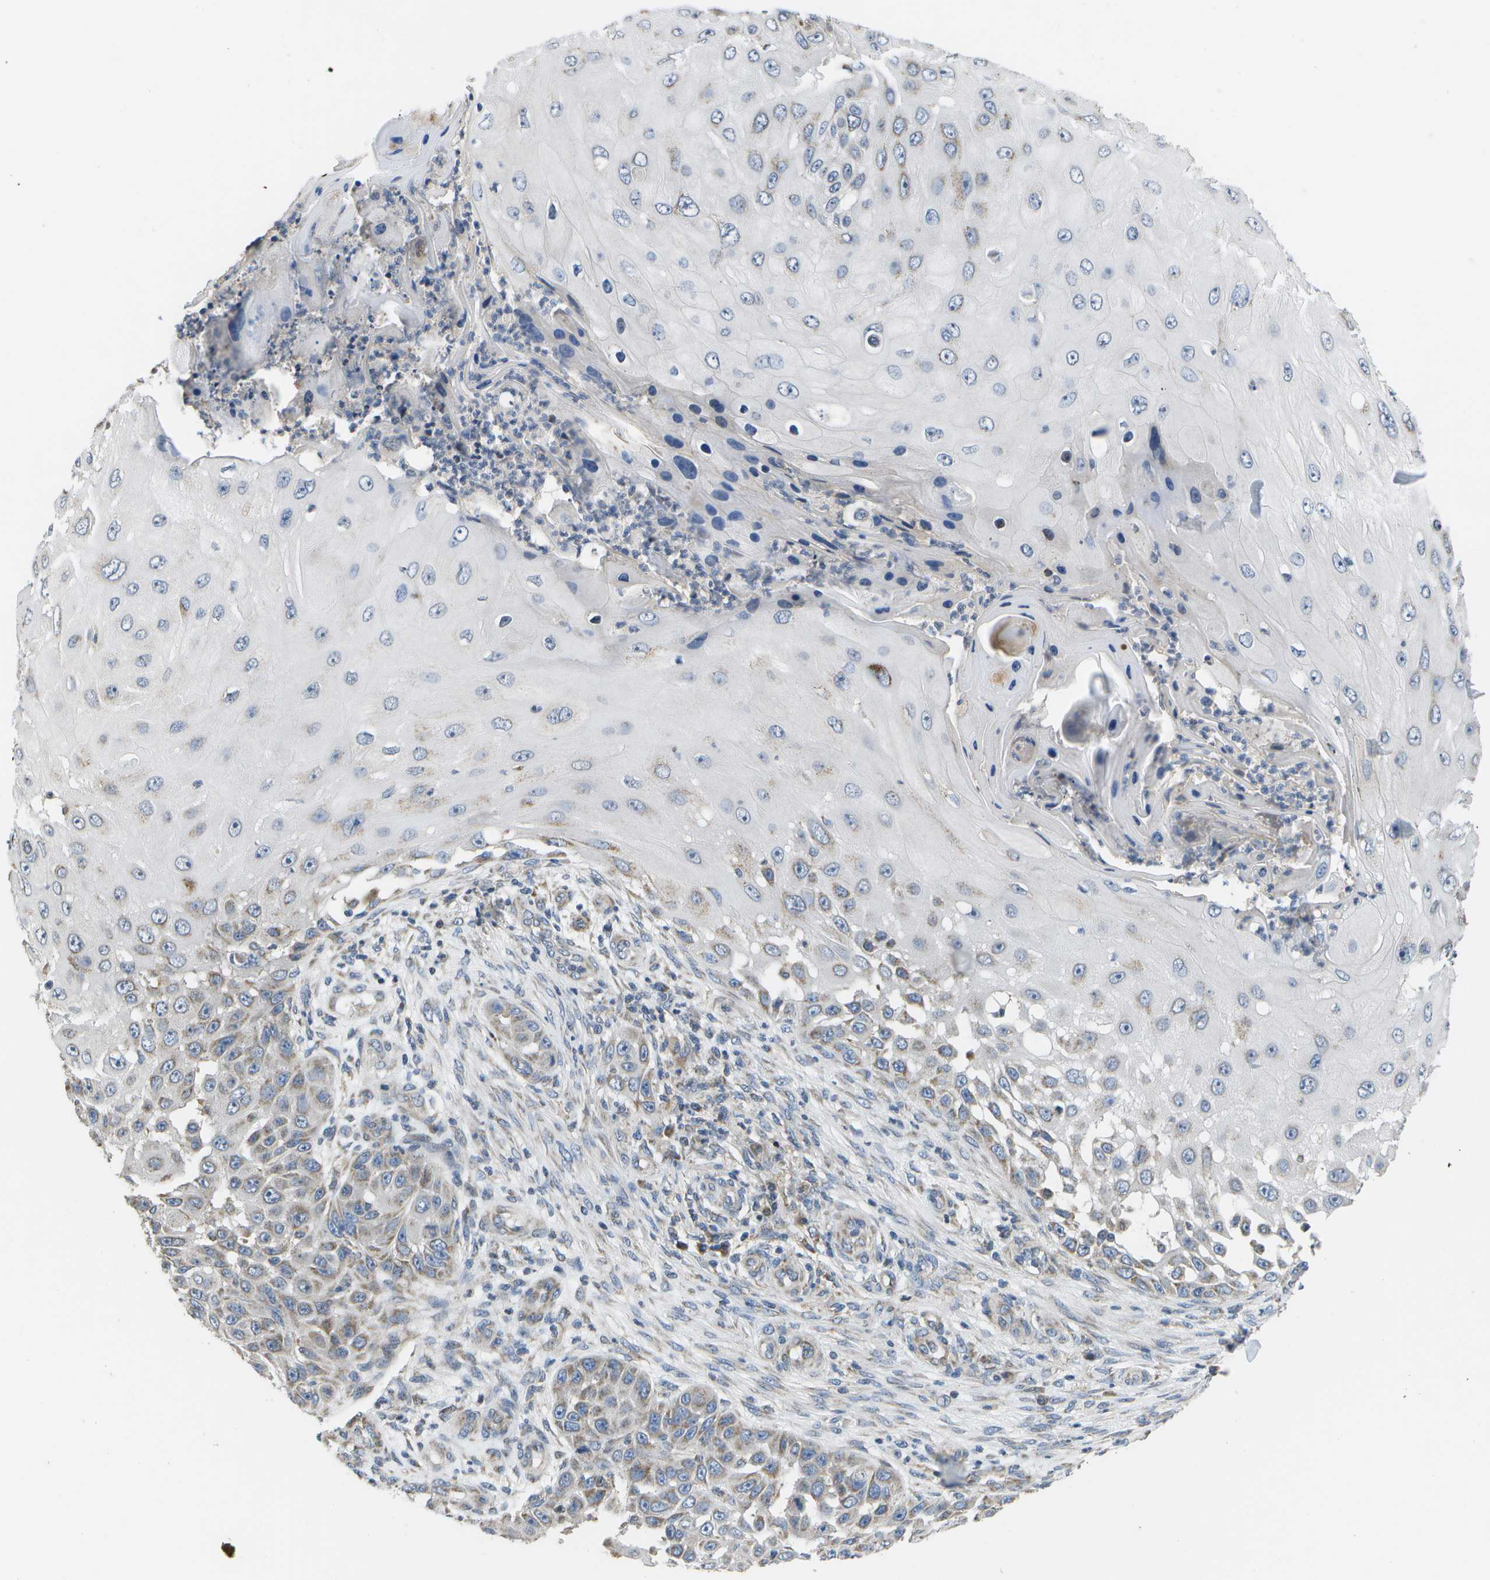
{"staining": {"intensity": "moderate", "quantity": "<25%", "location": "cytoplasmic/membranous"}, "tissue": "skin cancer", "cell_type": "Tumor cells", "image_type": "cancer", "snomed": [{"axis": "morphology", "description": "Squamous cell carcinoma, NOS"}, {"axis": "topography", "description": "Skin"}], "caption": "Immunohistochemical staining of human skin cancer displays low levels of moderate cytoplasmic/membranous staining in about <25% of tumor cells.", "gene": "HADHA", "patient": {"sex": "female", "age": 44}}